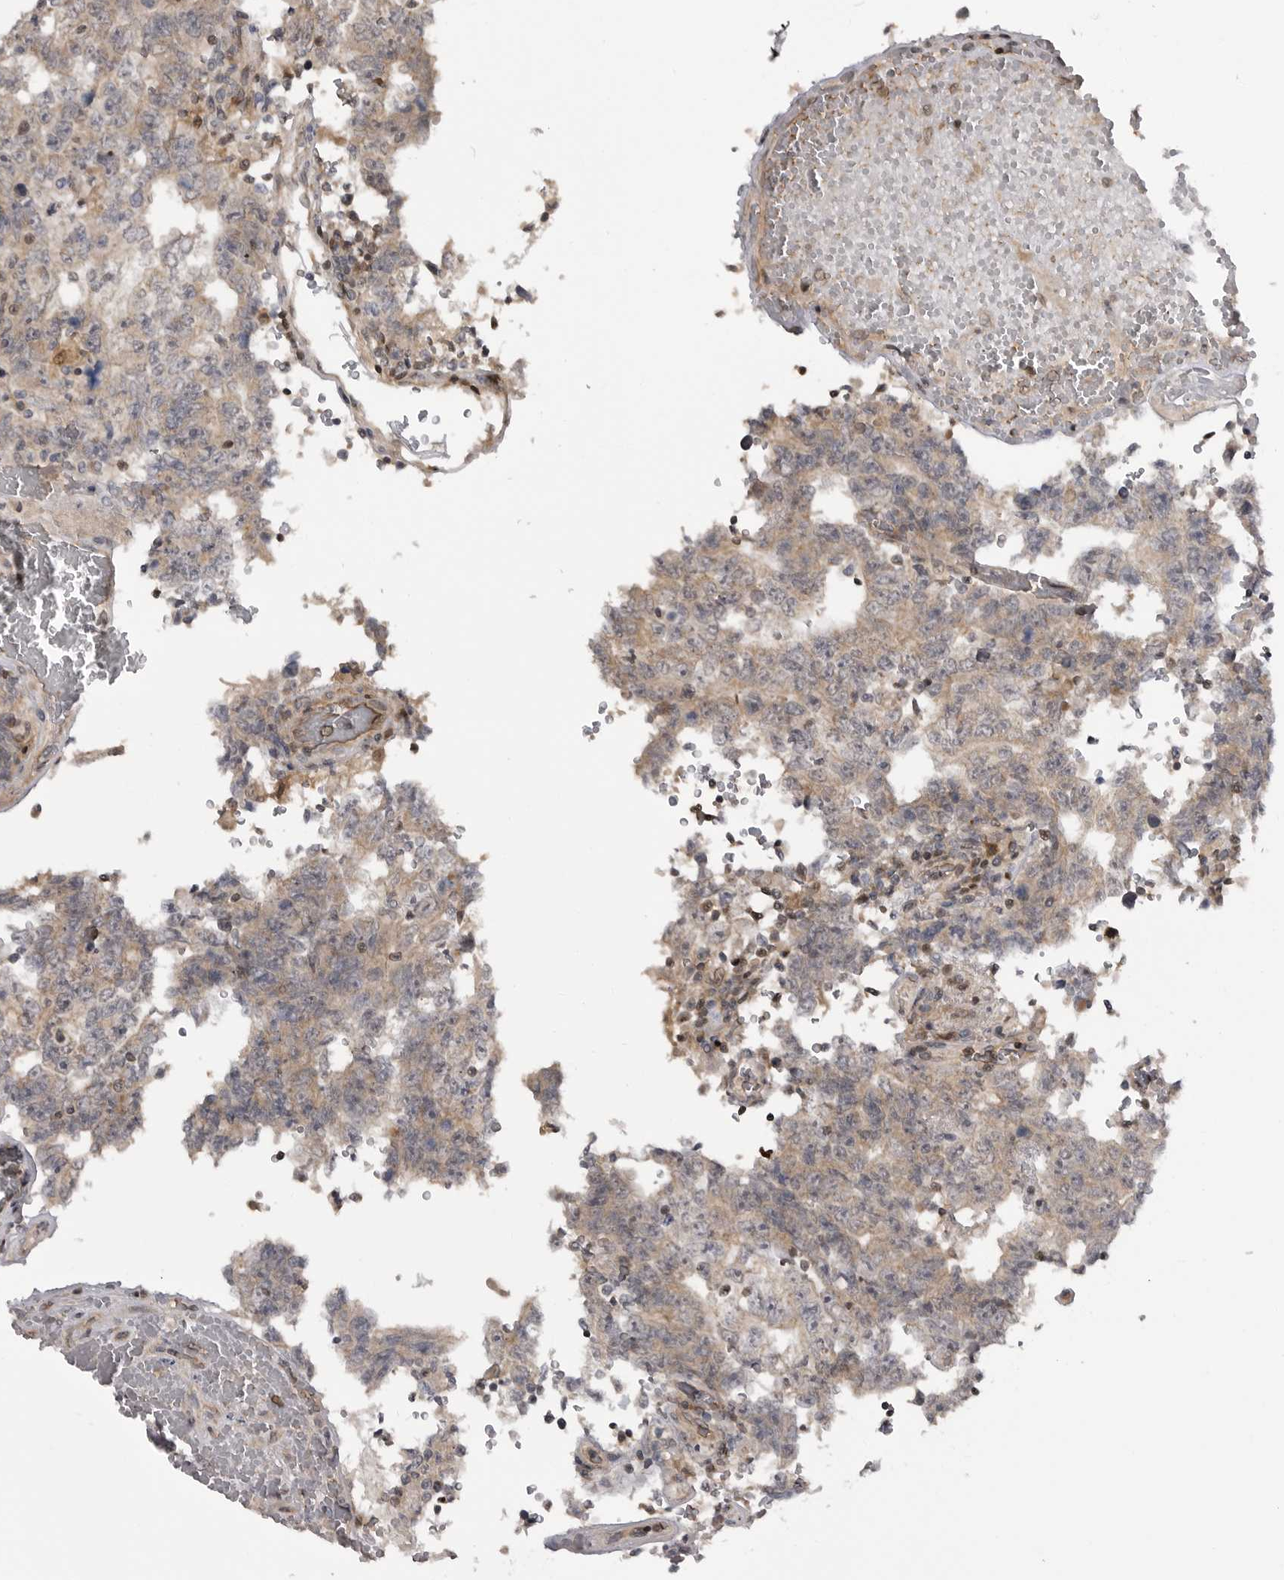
{"staining": {"intensity": "negative", "quantity": "none", "location": "none"}, "tissue": "testis cancer", "cell_type": "Tumor cells", "image_type": "cancer", "snomed": [{"axis": "morphology", "description": "Carcinoma, Embryonal, NOS"}, {"axis": "topography", "description": "Testis"}], "caption": "Immunohistochemical staining of human testis cancer (embryonal carcinoma) reveals no significant staining in tumor cells.", "gene": "MAPK13", "patient": {"sex": "male", "age": 26}}